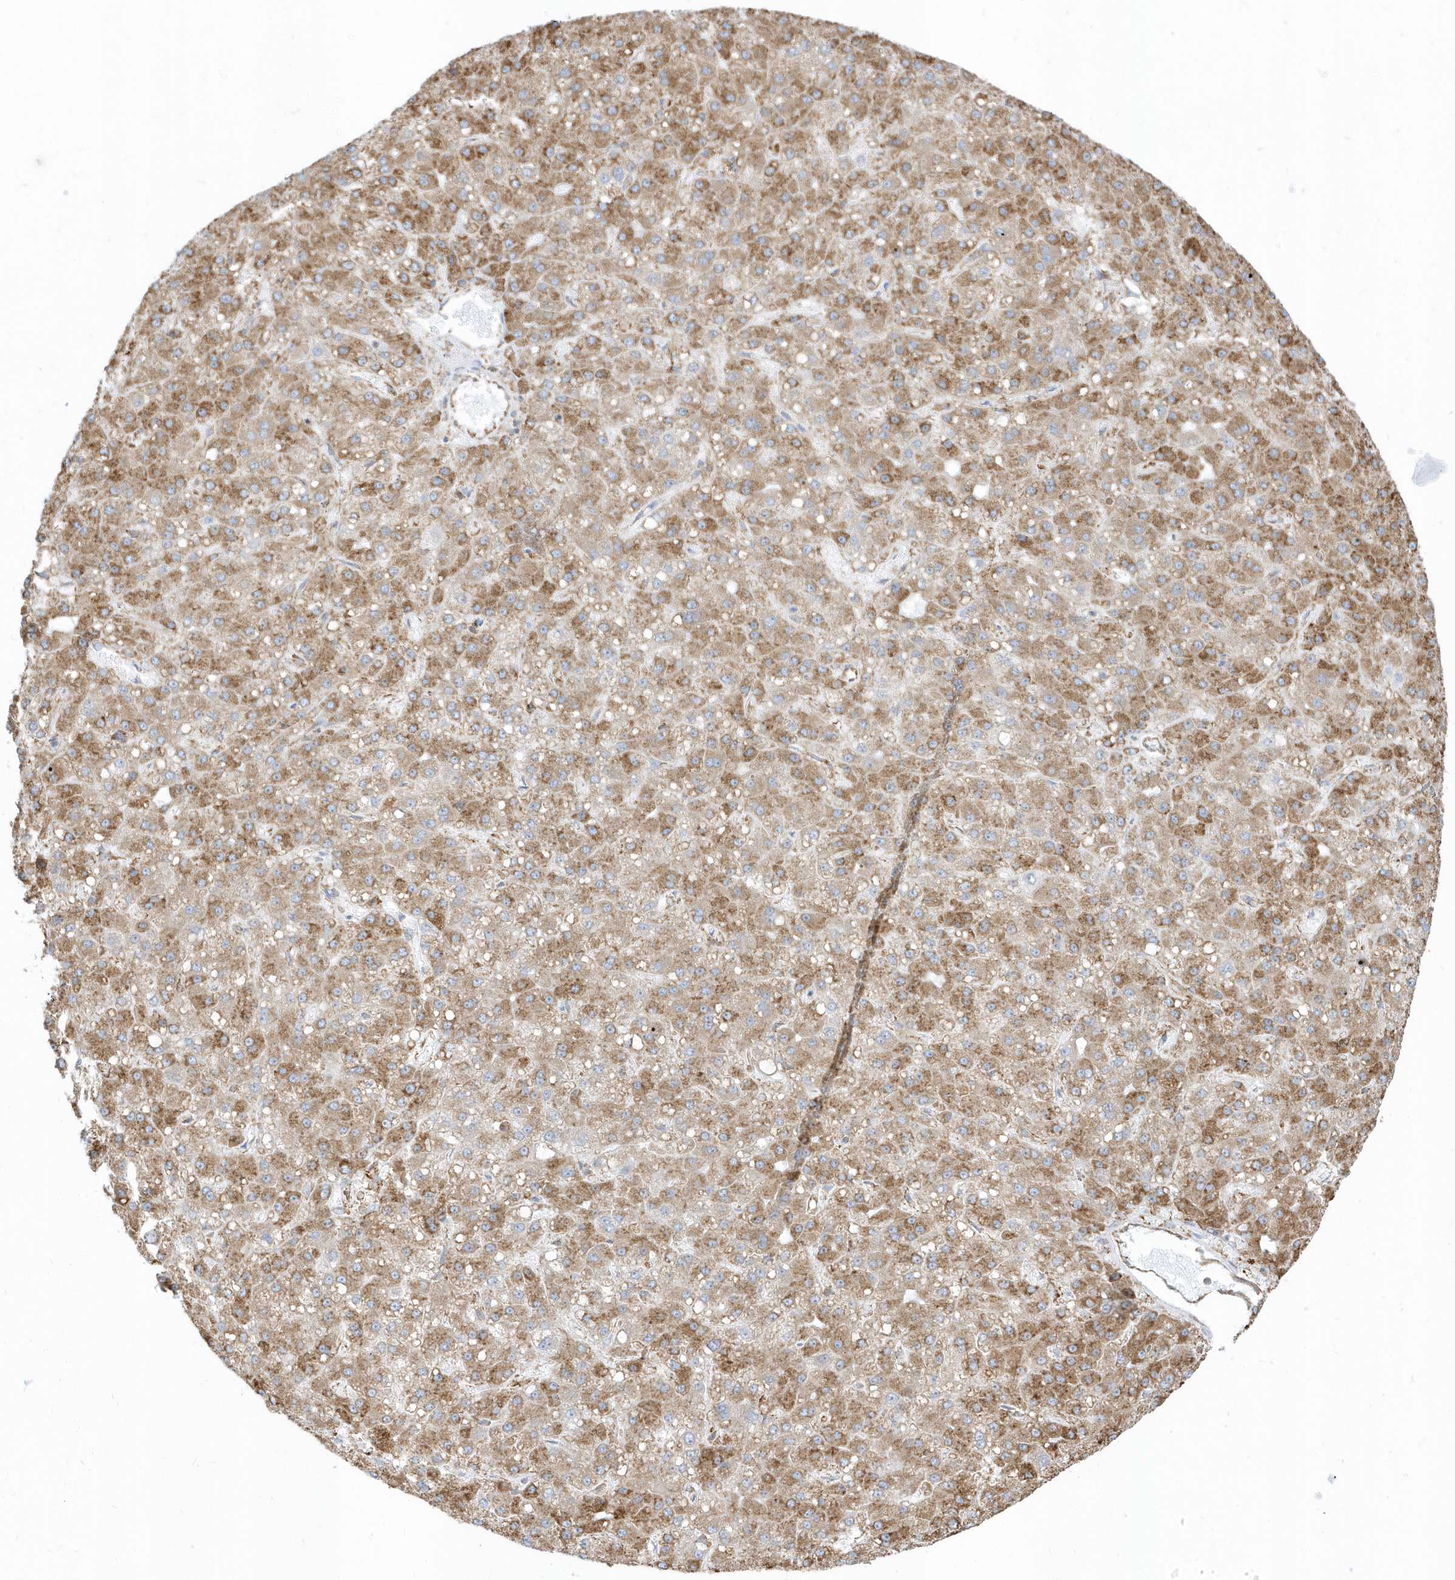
{"staining": {"intensity": "moderate", "quantity": ">75%", "location": "cytoplasmic/membranous"}, "tissue": "liver cancer", "cell_type": "Tumor cells", "image_type": "cancer", "snomed": [{"axis": "morphology", "description": "Carcinoma, Hepatocellular, NOS"}, {"axis": "topography", "description": "Liver"}], "caption": "Human liver cancer (hepatocellular carcinoma) stained for a protein (brown) exhibits moderate cytoplasmic/membranous positive positivity in about >75% of tumor cells.", "gene": "PDIA6", "patient": {"sex": "male", "age": 67}}